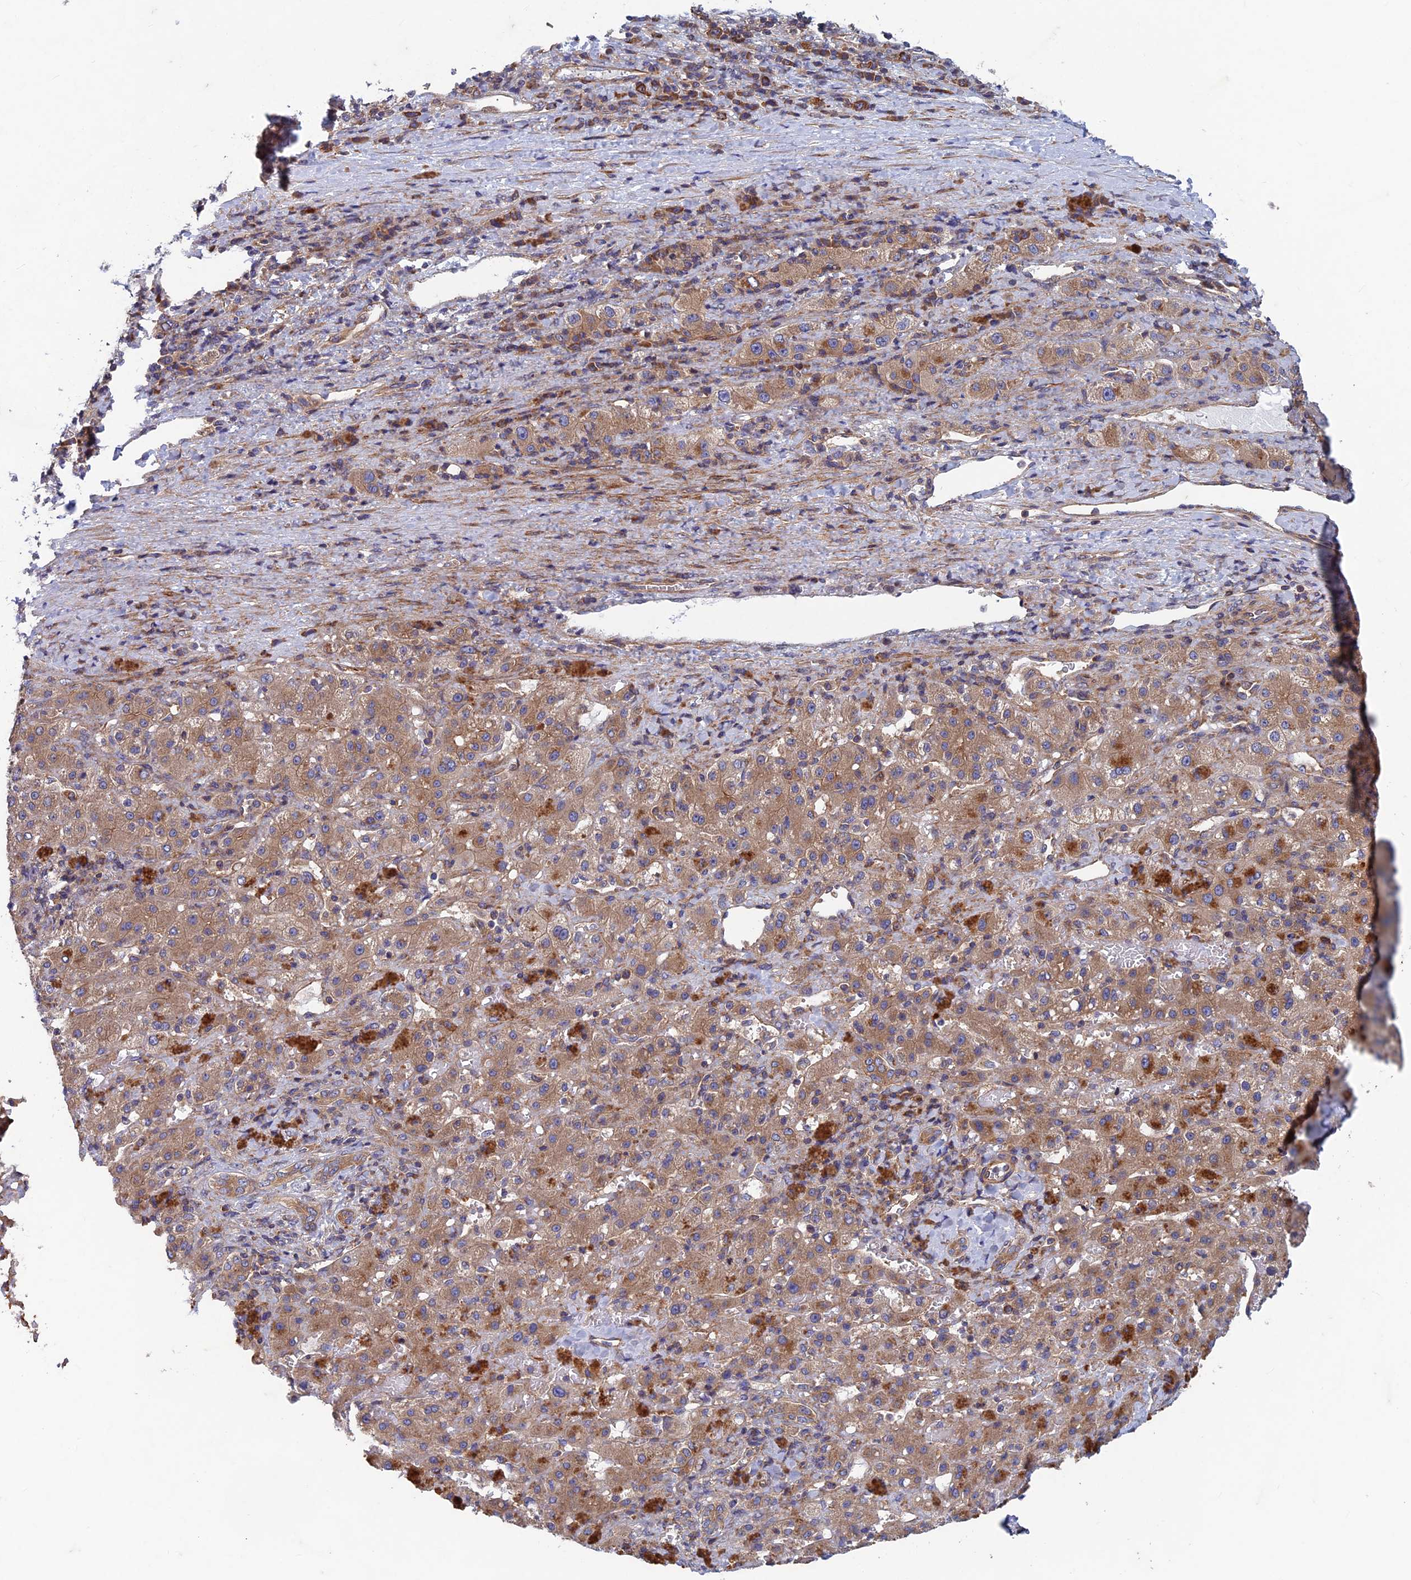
{"staining": {"intensity": "moderate", "quantity": "25%-75%", "location": "cytoplasmic/membranous"}, "tissue": "liver cancer", "cell_type": "Tumor cells", "image_type": "cancer", "snomed": [{"axis": "morphology", "description": "Carcinoma, Hepatocellular, NOS"}, {"axis": "topography", "description": "Liver"}], "caption": "Immunohistochemistry (DAB (3,3'-diaminobenzidine)) staining of liver hepatocellular carcinoma reveals moderate cytoplasmic/membranous protein positivity in about 25%-75% of tumor cells.", "gene": "NCAPG", "patient": {"sex": "female", "age": 58}}